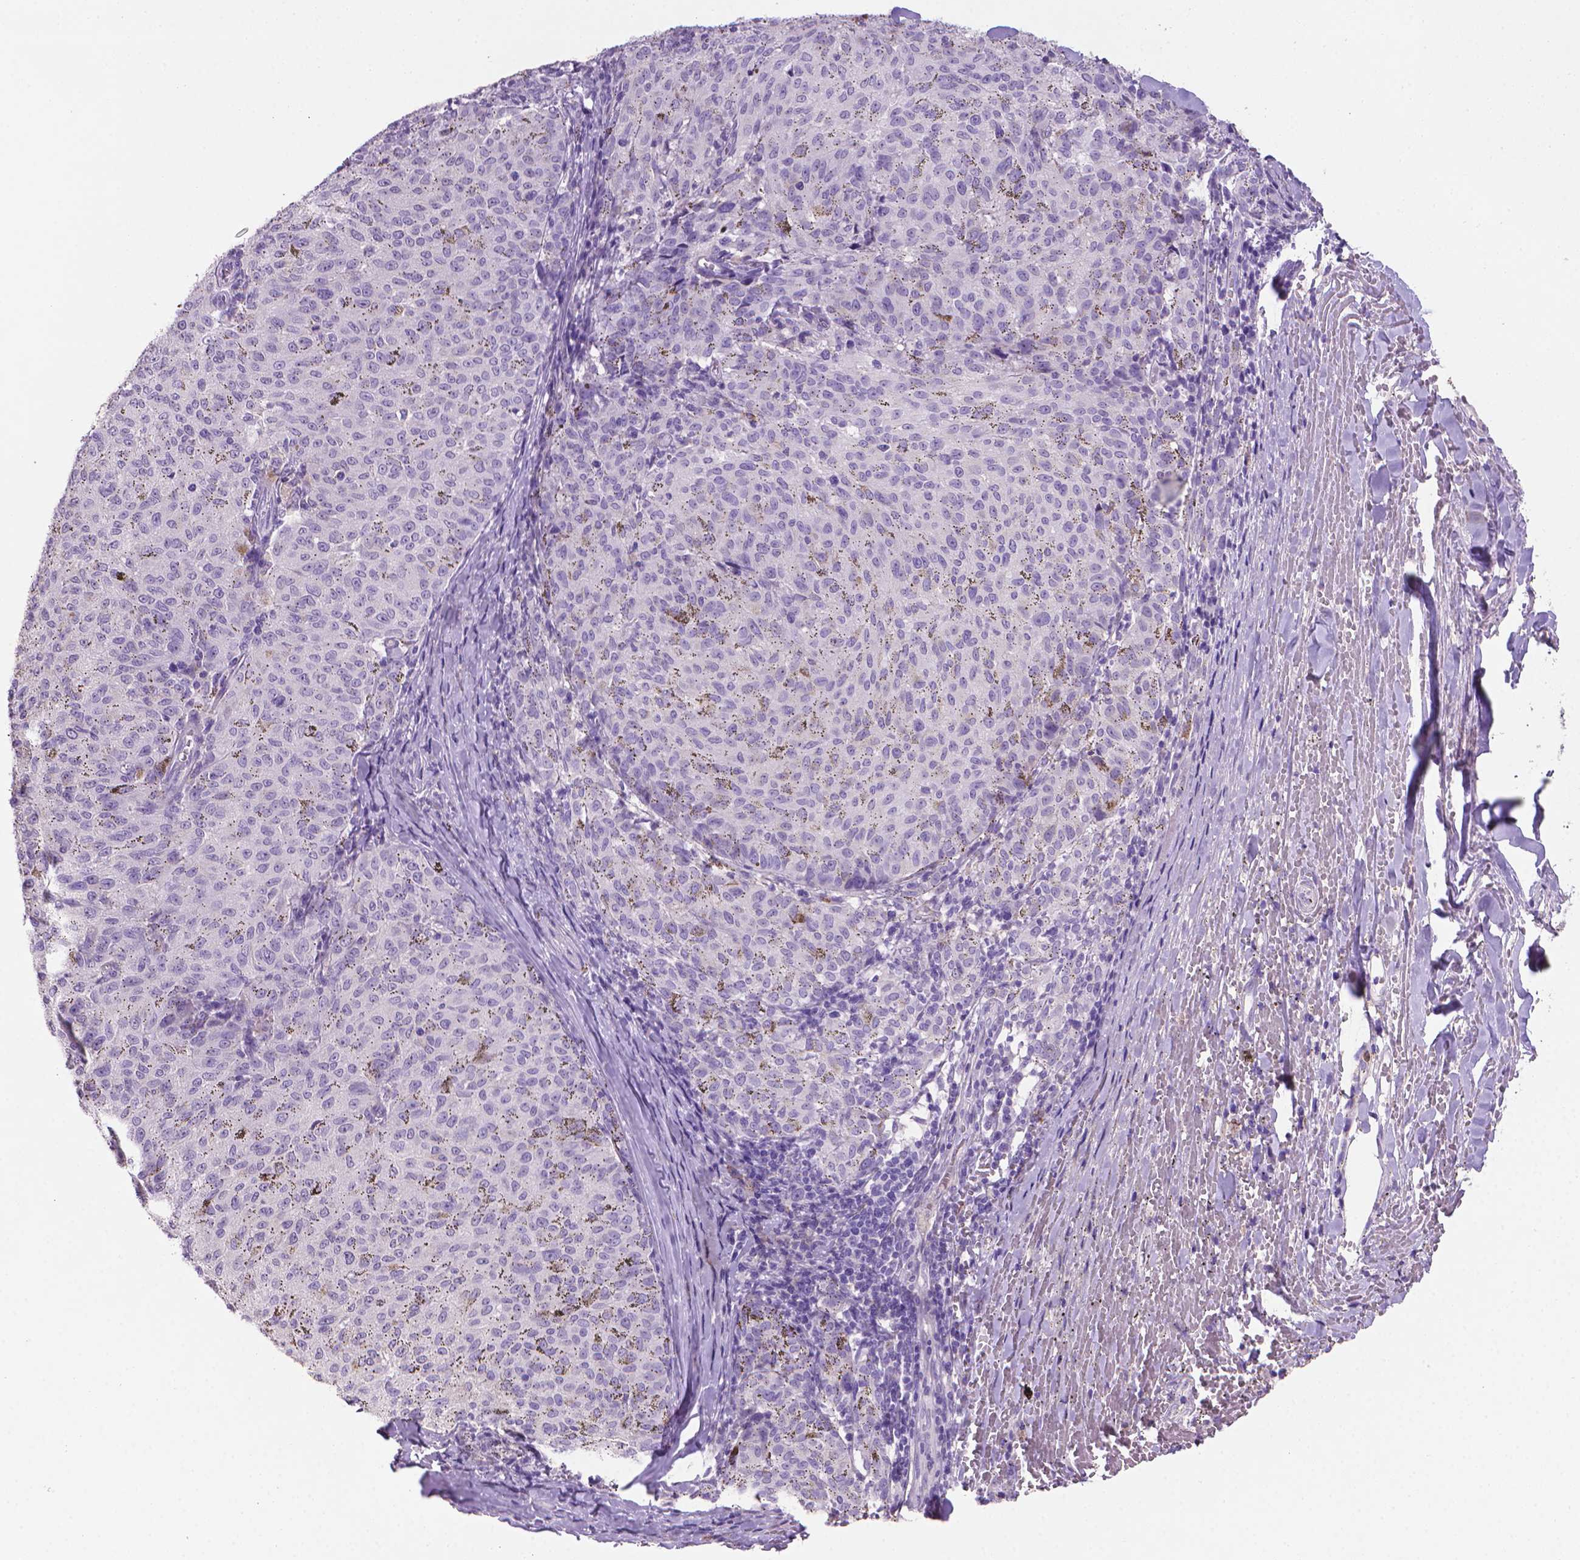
{"staining": {"intensity": "negative", "quantity": "none", "location": "none"}, "tissue": "melanoma", "cell_type": "Tumor cells", "image_type": "cancer", "snomed": [{"axis": "morphology", "description": "Malignant melanoma, NOS"}, {"axis": "topography", "description": "Skin"}], "caption": "Immunohistochemistry micrograph of neoplastic tissue: human melanoma stained with DAB reveals no significant protein expression in tumor cells.", "gene": "MUC1", "patient": {"sex": "female", "age": 72}}